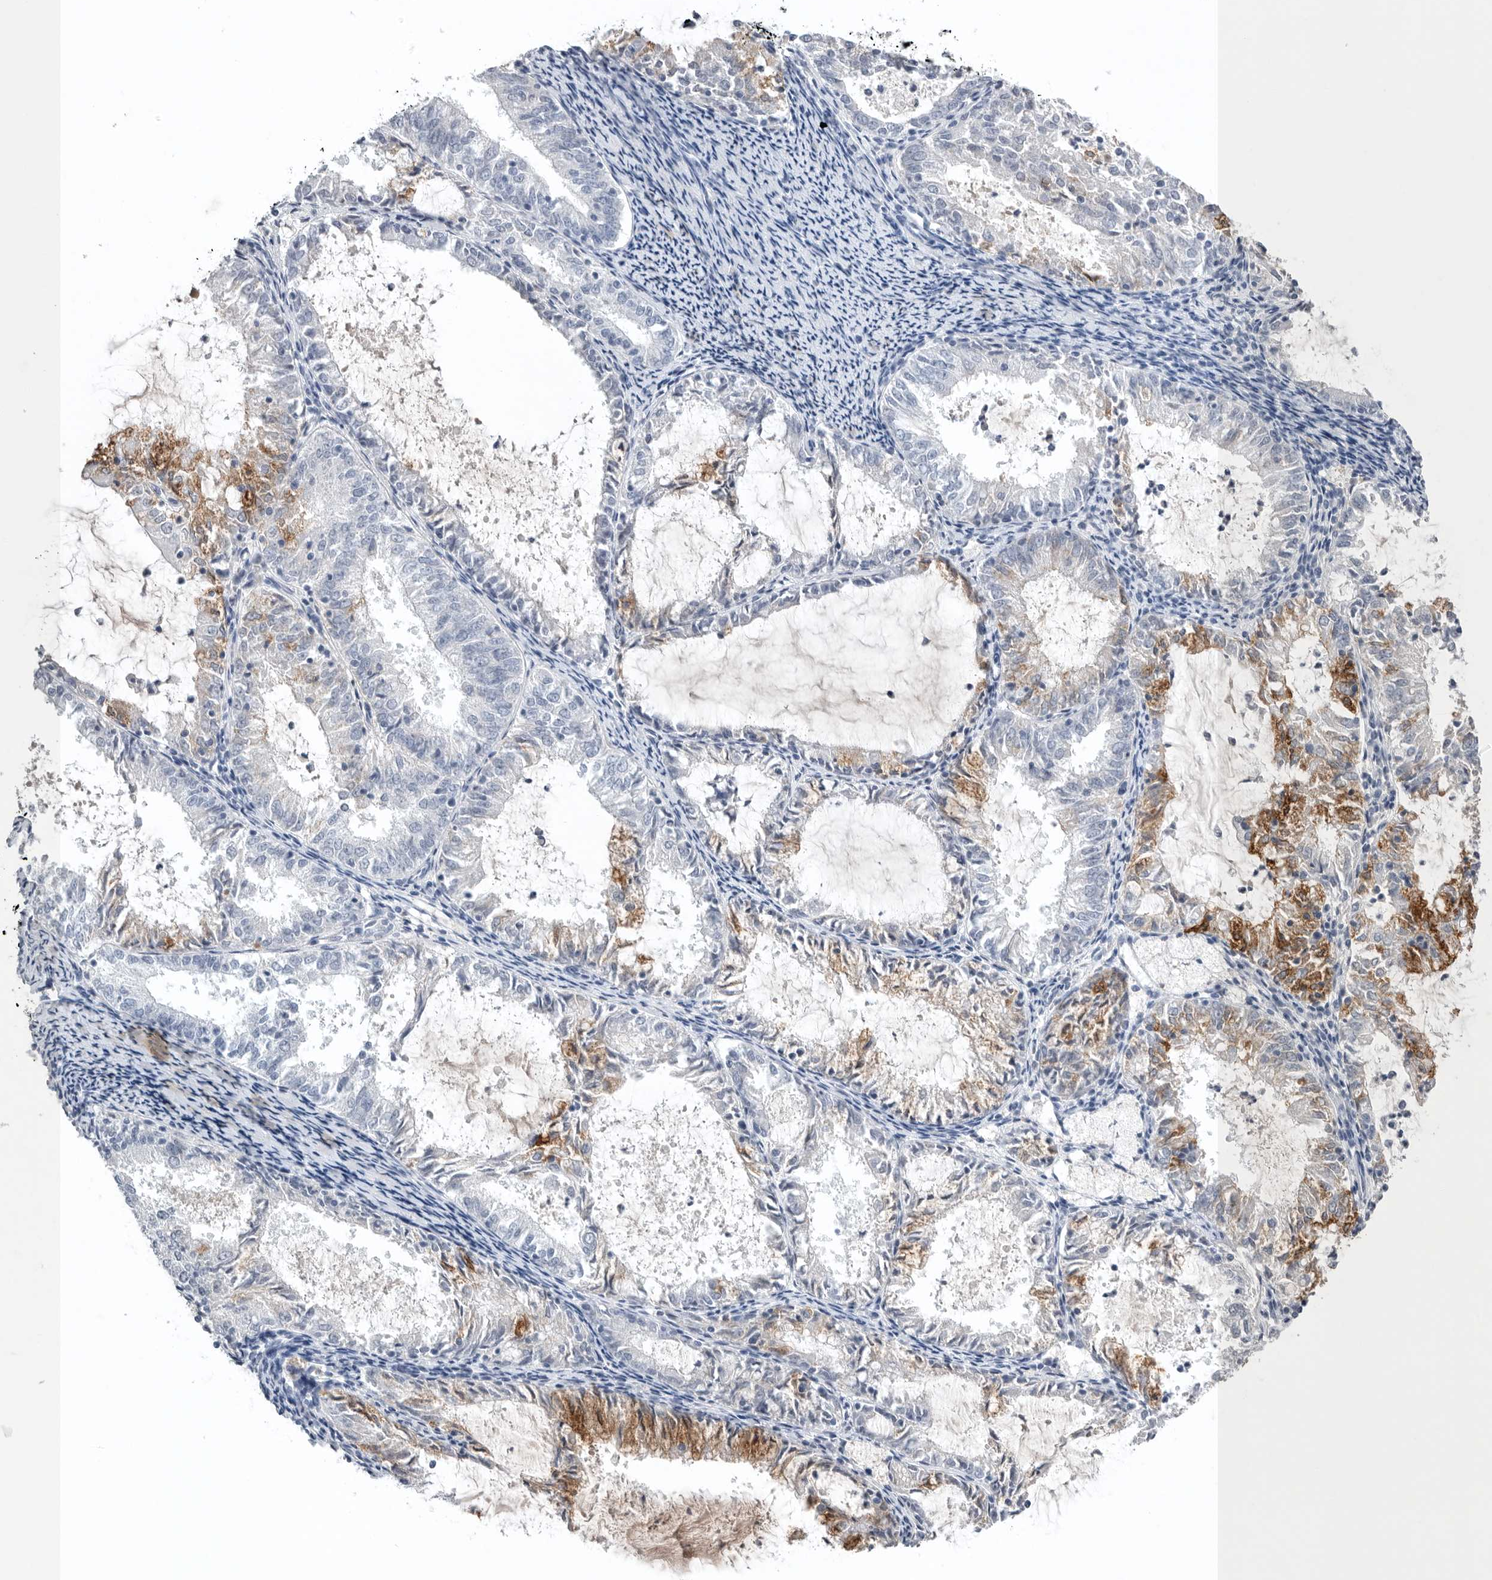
{"staining": {"intensity": "moderate", "quantity": "25%-75%", "location": "cytoplasmic/membranous"}, "tissue": "endometrial cancer", "cell_type": "Tumor cells", "image_type": "cancer", "snomed": [{"axis": "morphology", "description": "Adenocarcinoma, NOS"}, {"axis": "topography", "description": "Endometrium"}], "caption": "Immunohistochemical staining of endometrial adenocarcinoma reveals medium levels of moderate cytoplasmic/membranous protein staining in approximately 25%-75% of tumor cells.", "gene": "TIMP1", "patient": {"sex": "female", "age": 57}}